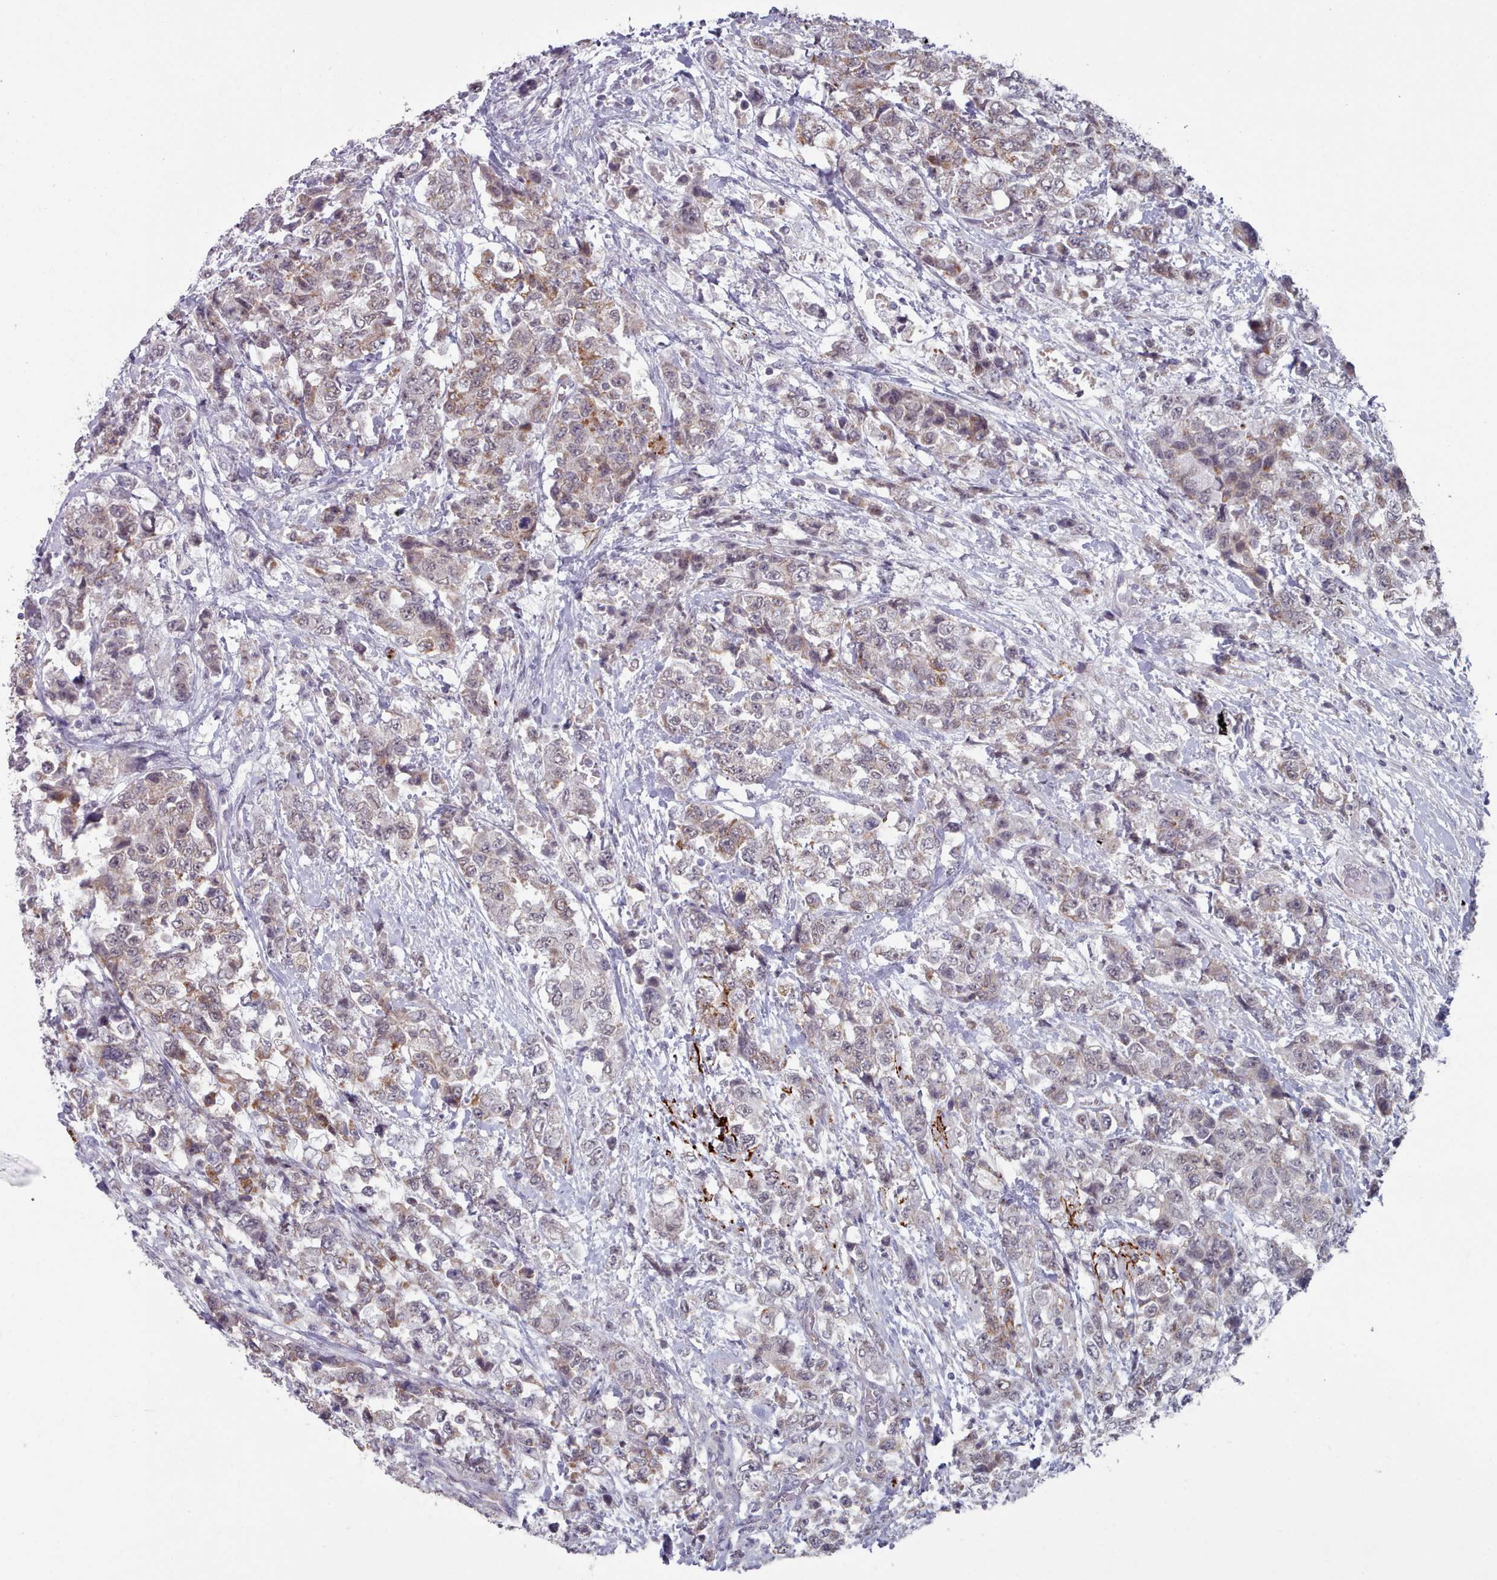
{"staining": {"intensity": "weak", "quantity": "25%-75%", "location": "cytoplasmic/membranous"}, "tissue": "urothelial cancer", "cell_type": "Tumor cells", "image_type": "cancer", "snomed": [{"axis": "morphology", "description": "Urothelial carcinoma, High grade"}, {"axis": "topography", "description": "Urinary bladder"}], "caption": "High-grade urothelial carcinoma tissue shows weak cytoplasmic/membranous staining in approximately 25%-75% of tumor cells, visualized by immunohistochemistry.", "gene": "TRARG1", "patient": {"sex": "female", "age": 78}}